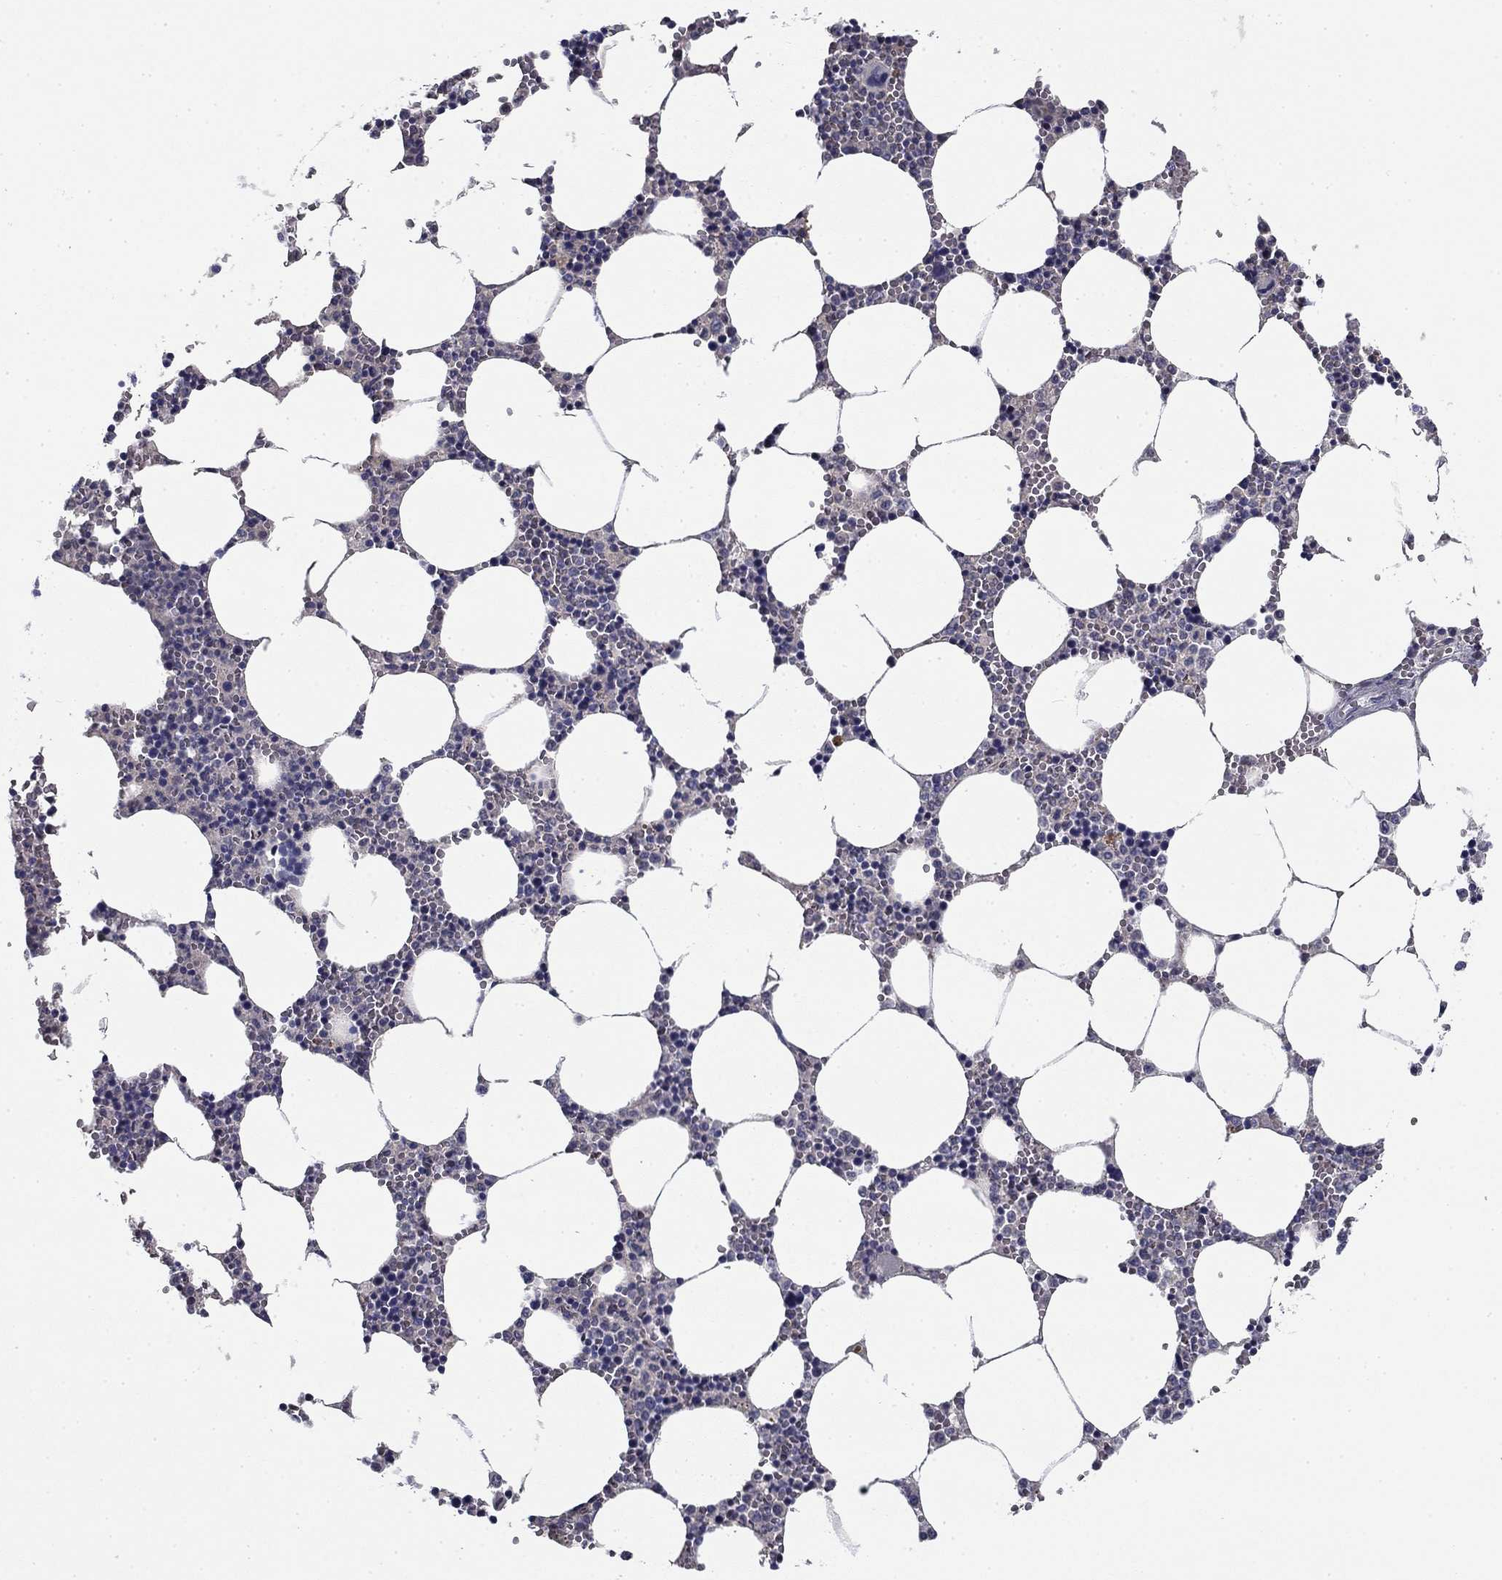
{"staining": {"intensity": "negative", "quantity": "none", "location": "none"}, "tissue": "bone marrow", "cell_type": "Hematopoietic cells", "image_type": "normal", "snomed": [{"axis": "morphology", "description": "Normal tissue, NOS"}, {"axis": "topography", "description": "Bone marrow"}], "caption": "Hematopoietic cells are negative for brown protein staining in normal bone marrow. Brightfield microscopy of IHC stained with DAB (brown) and hematoxylin (blue), captured at high magnification.", "gene": "CPLX4", "patient": {"sex": "female", "age": 64}}